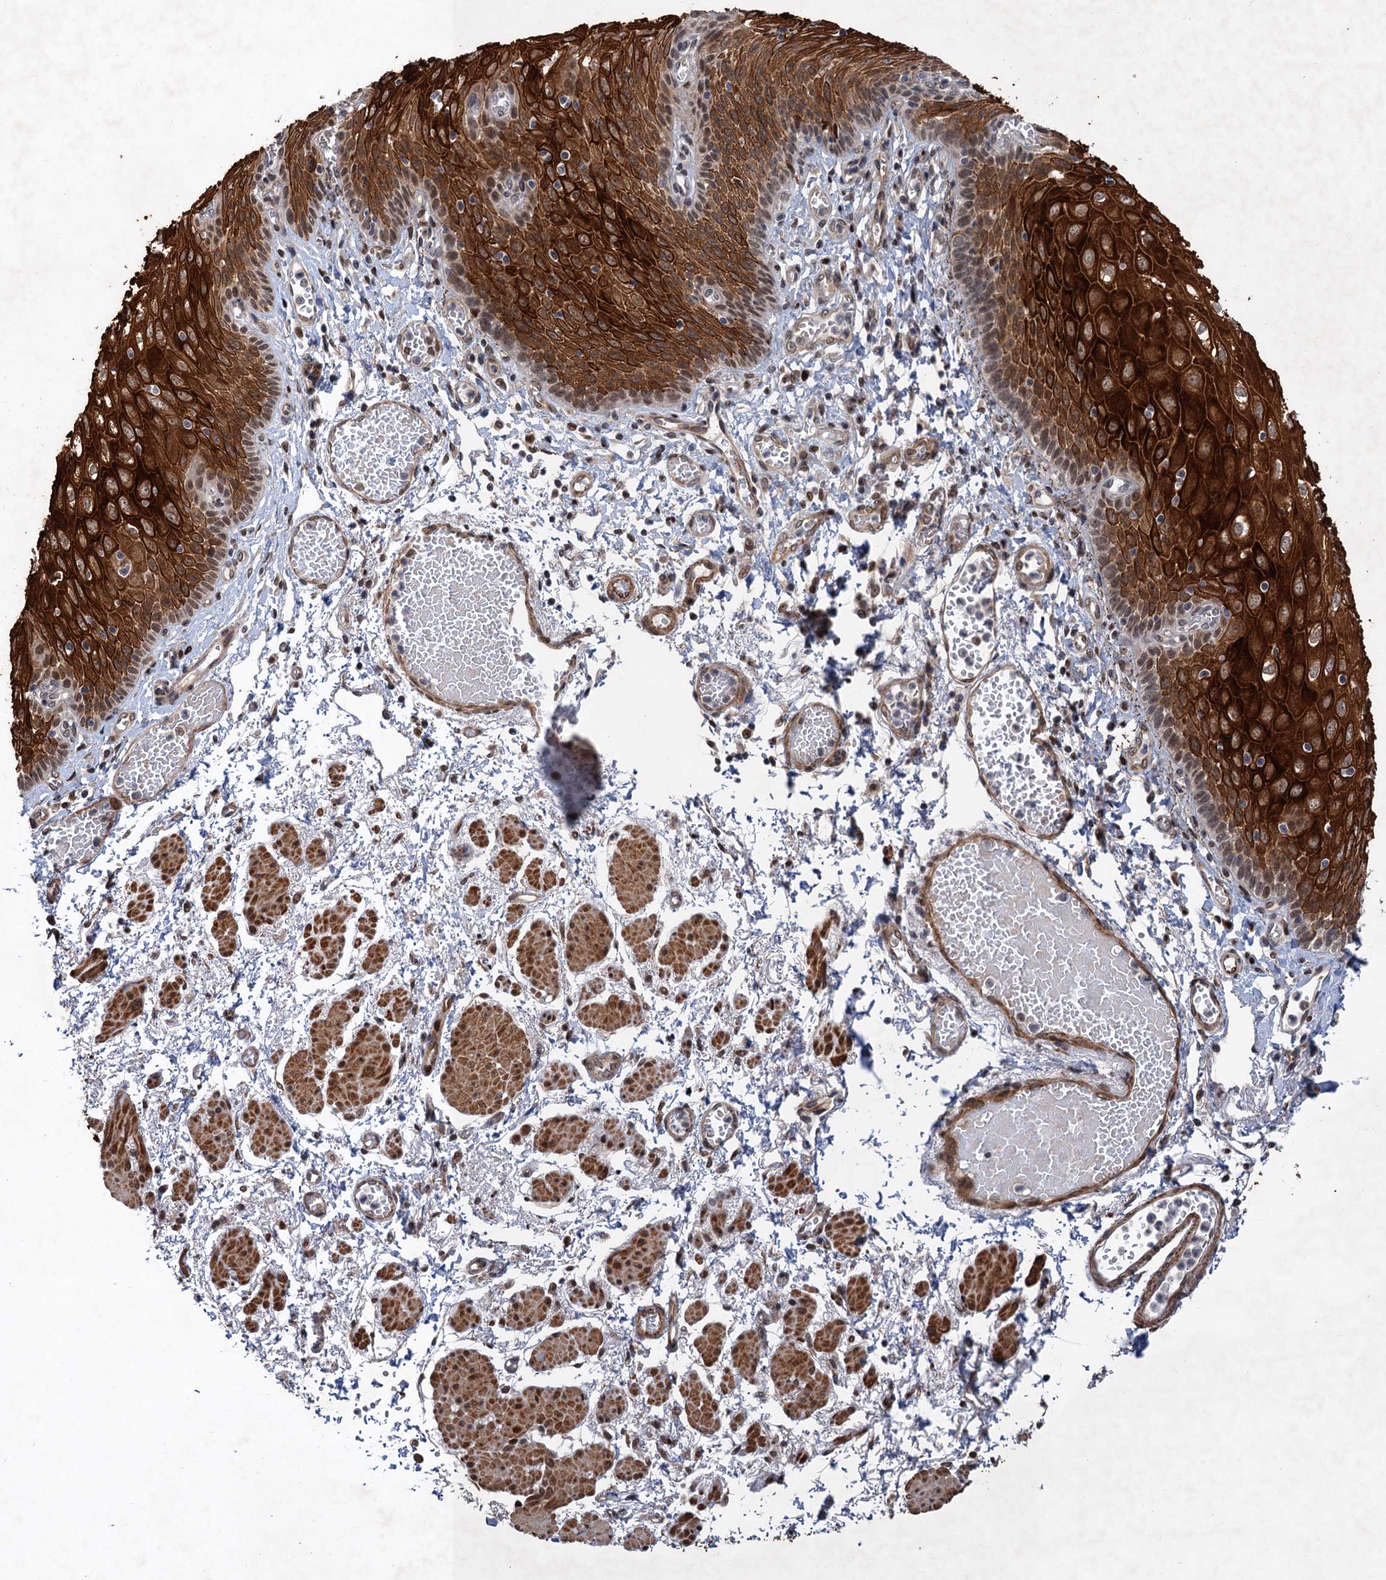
{"staining": {"intensity": "strong", "quantity": "25%-75%", "location": "cytoplasmic/membranous"}, "tissue": "esophagus", "cell_type": "Squamous epithelial cells", "image_type": "normal", "snomed": [{"axis": "morphology", "description": "Normal tissue, NOS"}, {"axis": "topography", "description": "Esophagus"}], "caption": "The photomicrograph reveals immunohistochemical staining of normal esophagus. There is strong cytoplasmic/membranous staining is appreciated in about 25%-75% of squamous epithelial cells. The protein is shown in brown color, while the nuclei are stained blue.", "gene": "TTC31", "patient": {"sex": "male", "age": 81}}